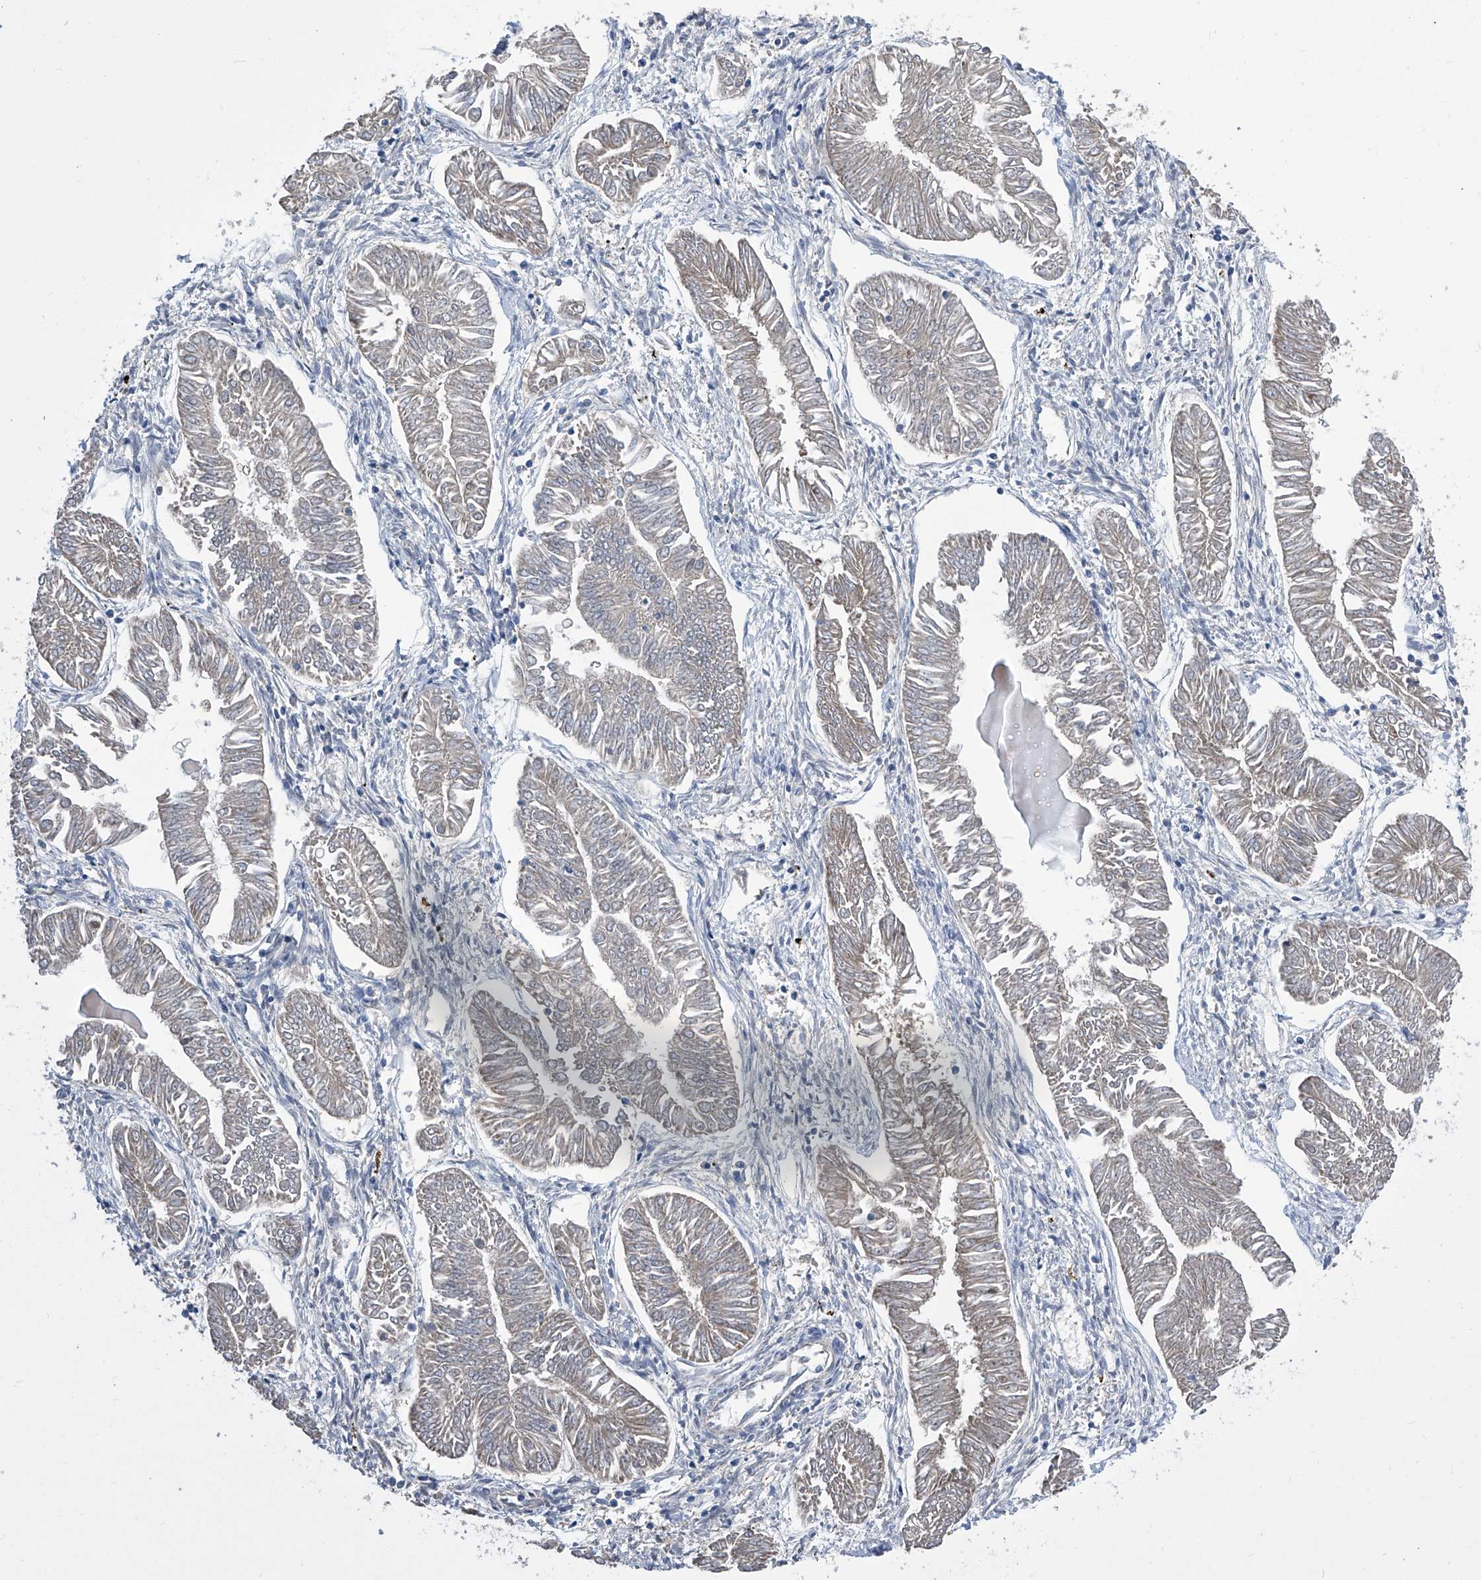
{"staining": {"intensity": "negative", "quantity": "none", "location": "none"}, "tissue": "endometrial cancer", "cell_type": "Tumor cells", "image_type": "cancer", "snomed": [{"axis": "morphology", "description": "Adenocarcinoma, NOS"}, {"axis": "topography", "description": "Endometrium"}], "caption": "IHC of adenocarcinoma (endometrial) exhibits no expression in tumor cells.", "gene": "USF3", "patient": {"sex": "female", "age": 53}}